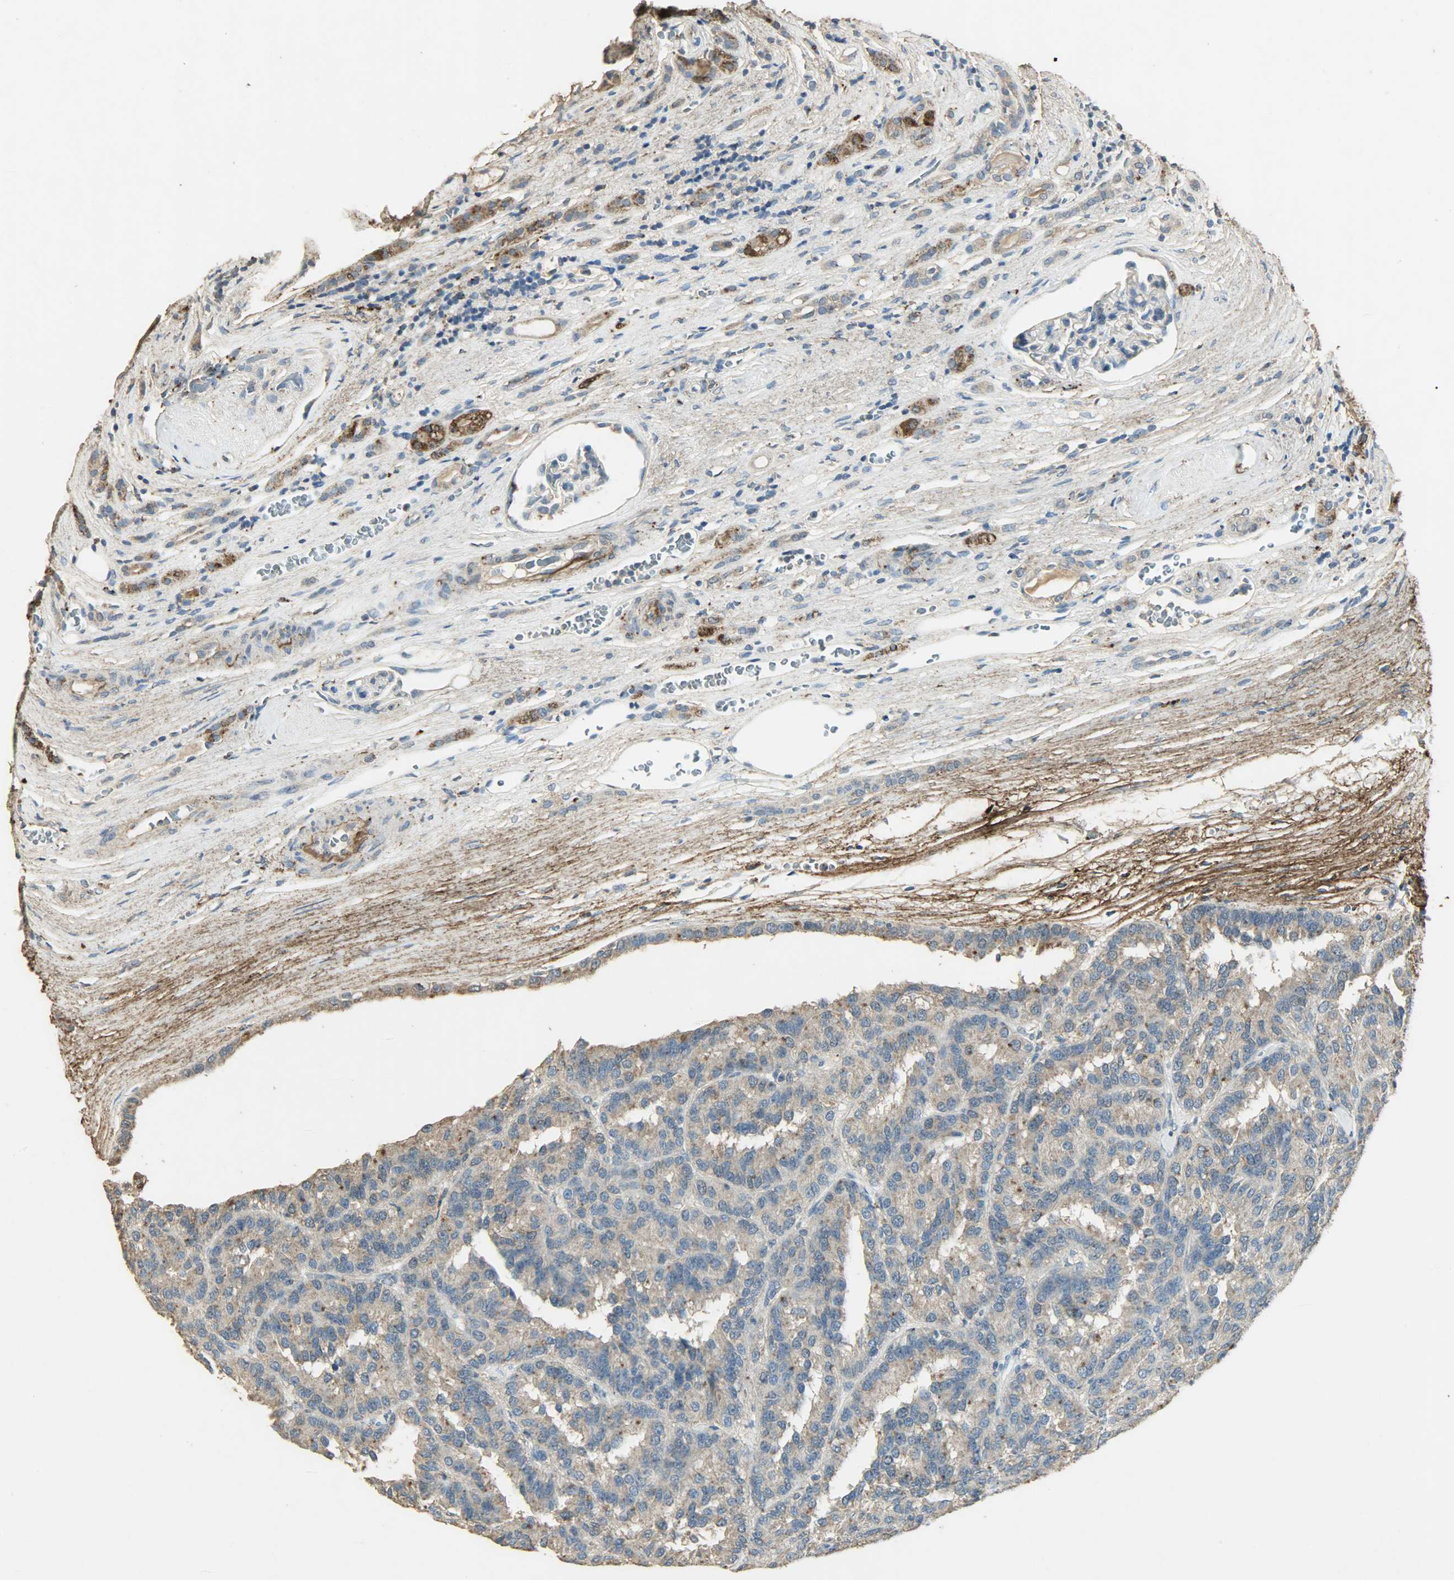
{"staining": {"intensity": "weak", "quantity": ">75%", "location": "cytoplasmic/membranous"}, "tissue": "renal cancer", "cell_type": "Tumor cells", "image_type": "cancer", "snomed": [{"axis": "morphology", "description": "Adenocarcinoma, NOS"}, {"axis": "topography", "description": "Kidney"}], "caption": "IHC micrograph of neoplastic tissue: human renal cancer stained using immunohistochemistry reveals low levels of weak protein expression localized specifically in the cytoplasmic/membranous of tumor cells, appearing as a cytoplasmic/membranous brown color.", "gene": "ASB9", "patient": {"sex": "male", "age": 46}}